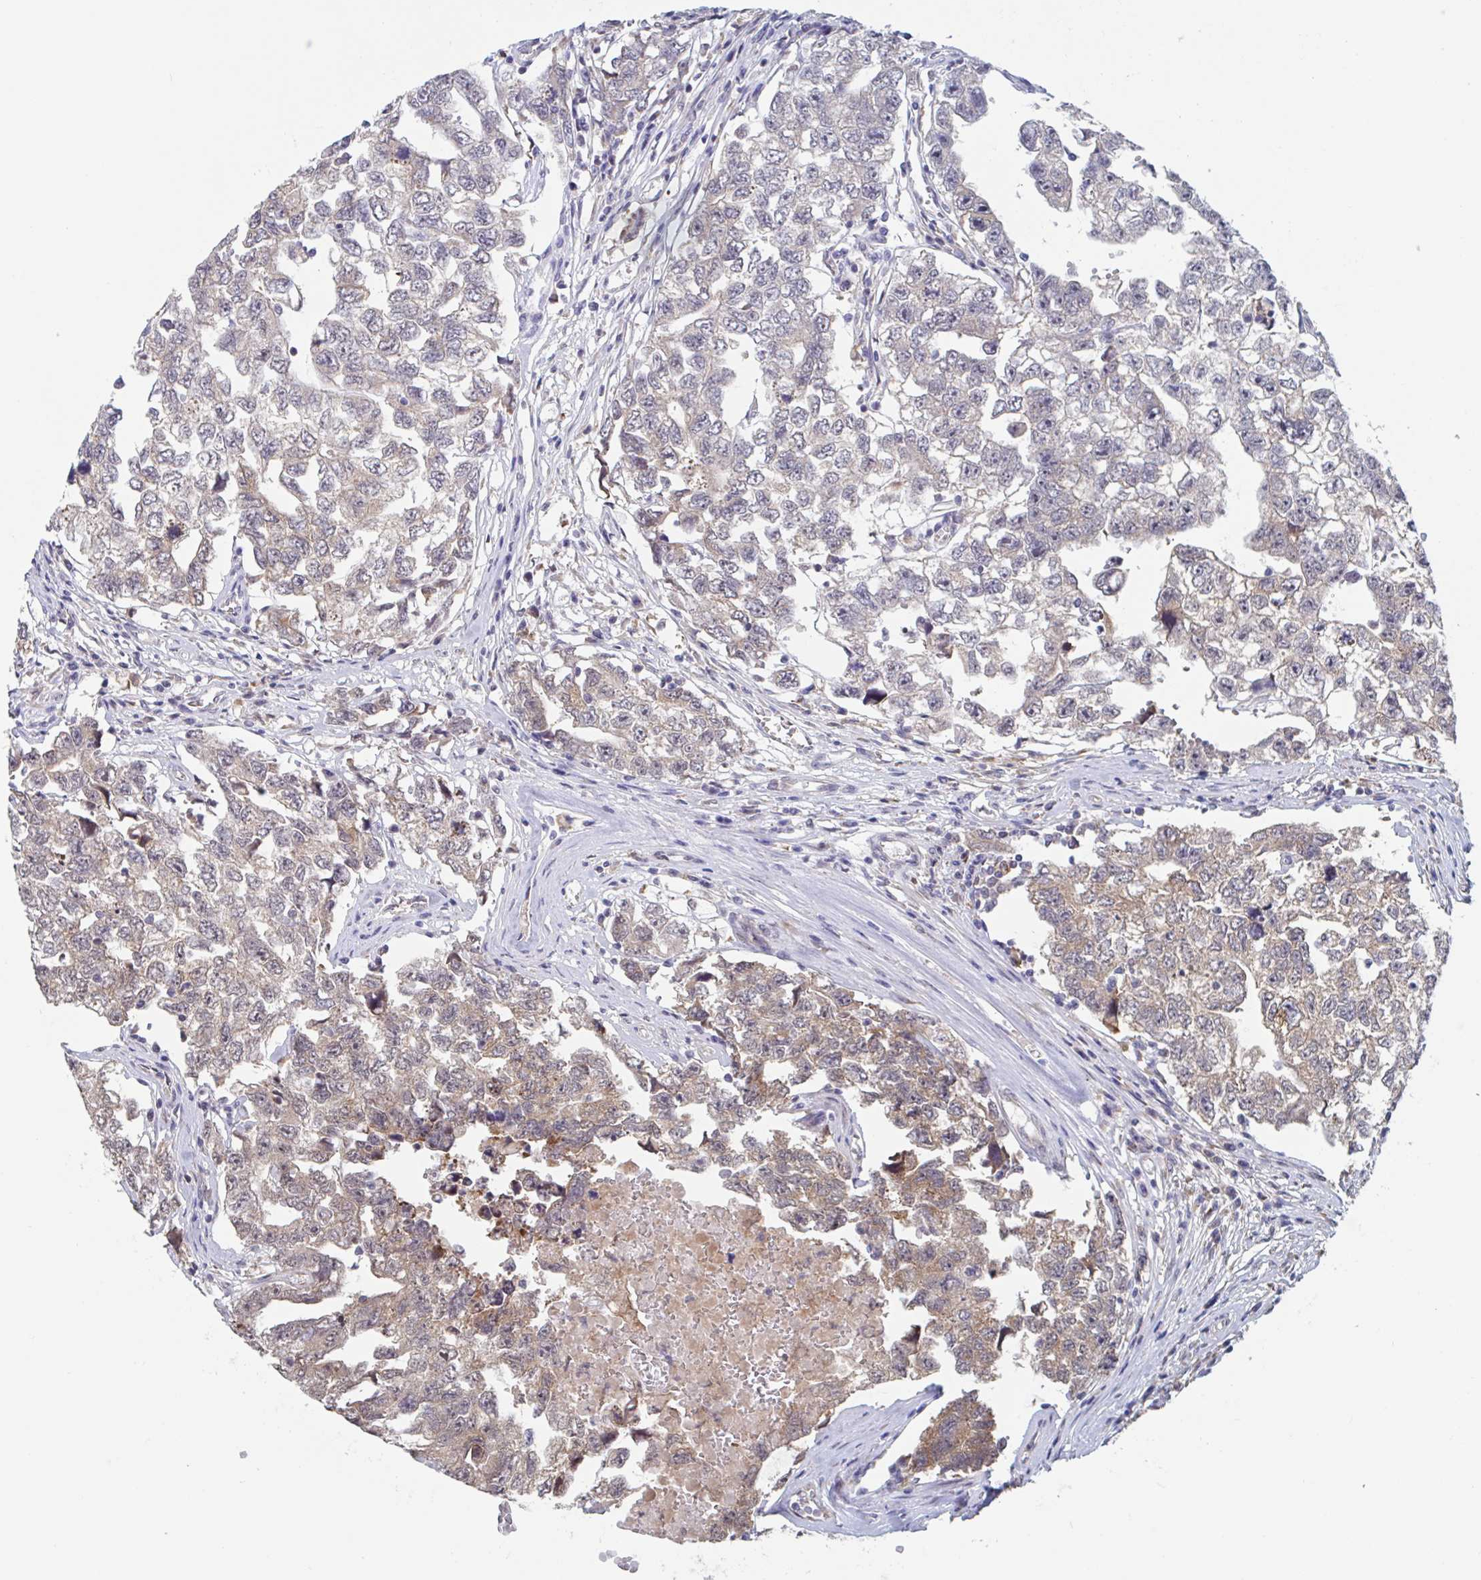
{"staining": {"intensity": "moderate", "quantity": "25%-75%", "location": "cytoplasmic/membranous"}, "tissue": "testis cancer", "cell_type": "Tumor cells", "image_type": "cancer", "snomed": [{"axis": "morphology", "description": "Carcinoma, Embryonal, NOS"}, {"axis": "topography", "description": "Testis"}], "caption": "Tumor cells demonstrate medium levels of moderate cytoplasmic/membranous staining in approximately 25%-75% of cells in testis embryonal carcinoma.", "gene": "SNX8", "patient": {"sex": "male", "age": 22}}